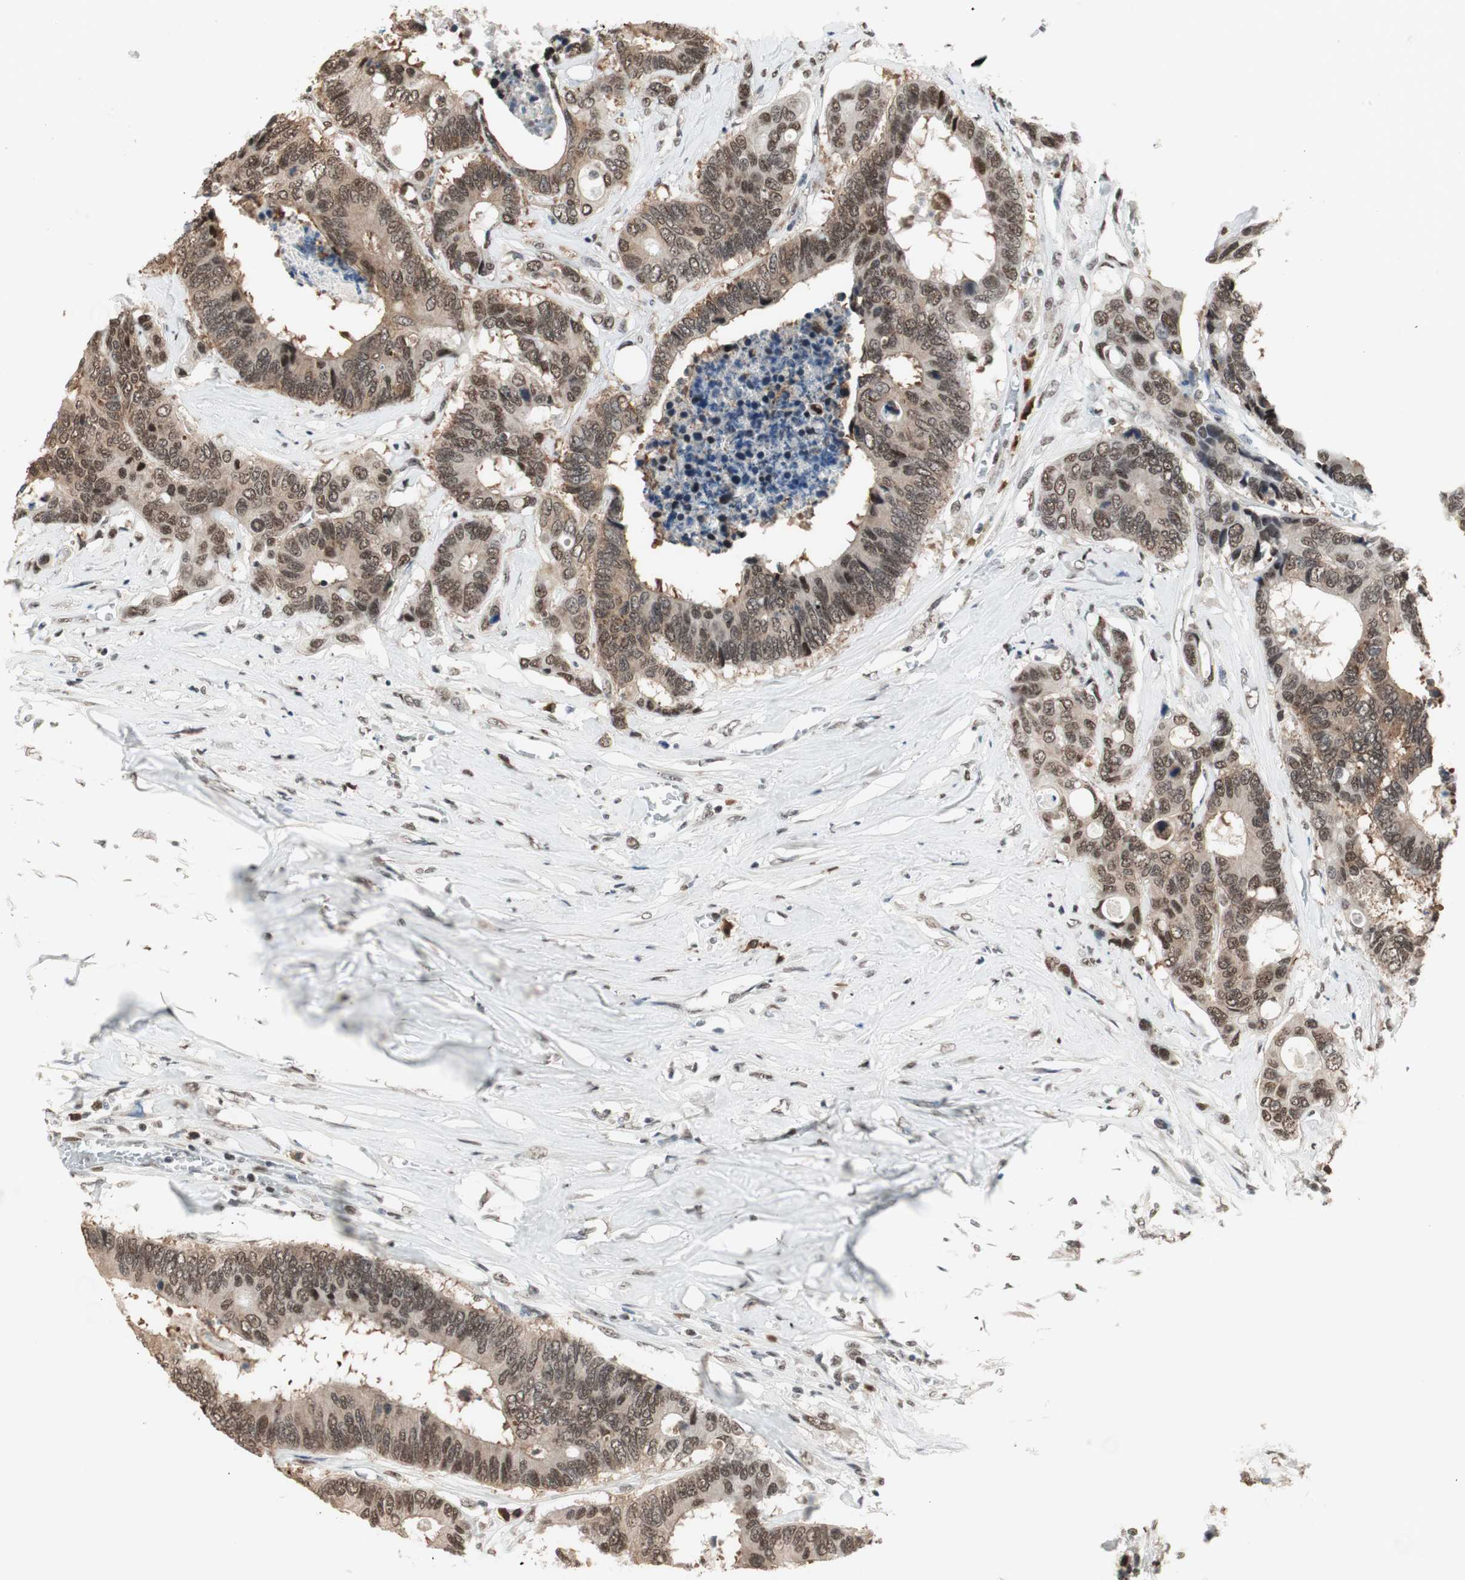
{"staining": {"intensity": "moderate", "quantity": ">75%", "location": "cytoplasmic/membranous,nuclear"}, "tissue": "colorectal cancer", "cell_type": "Tumor cells", "image_type": "cancer", "snomed": [{"axis": "morphology", "description": "Adenocarcinoma, NOS"}, {"axis": "topography", "description": "Rectum"}], "caption": "A photomicrograph of colorectal adenocarcinoma stained for a protein reveals moderate cytoplasmic/membranous and nuclear brown staining in tumor cells.", "gene": "SMARCE1", "patient": {"sex": "male", "age": 55}}